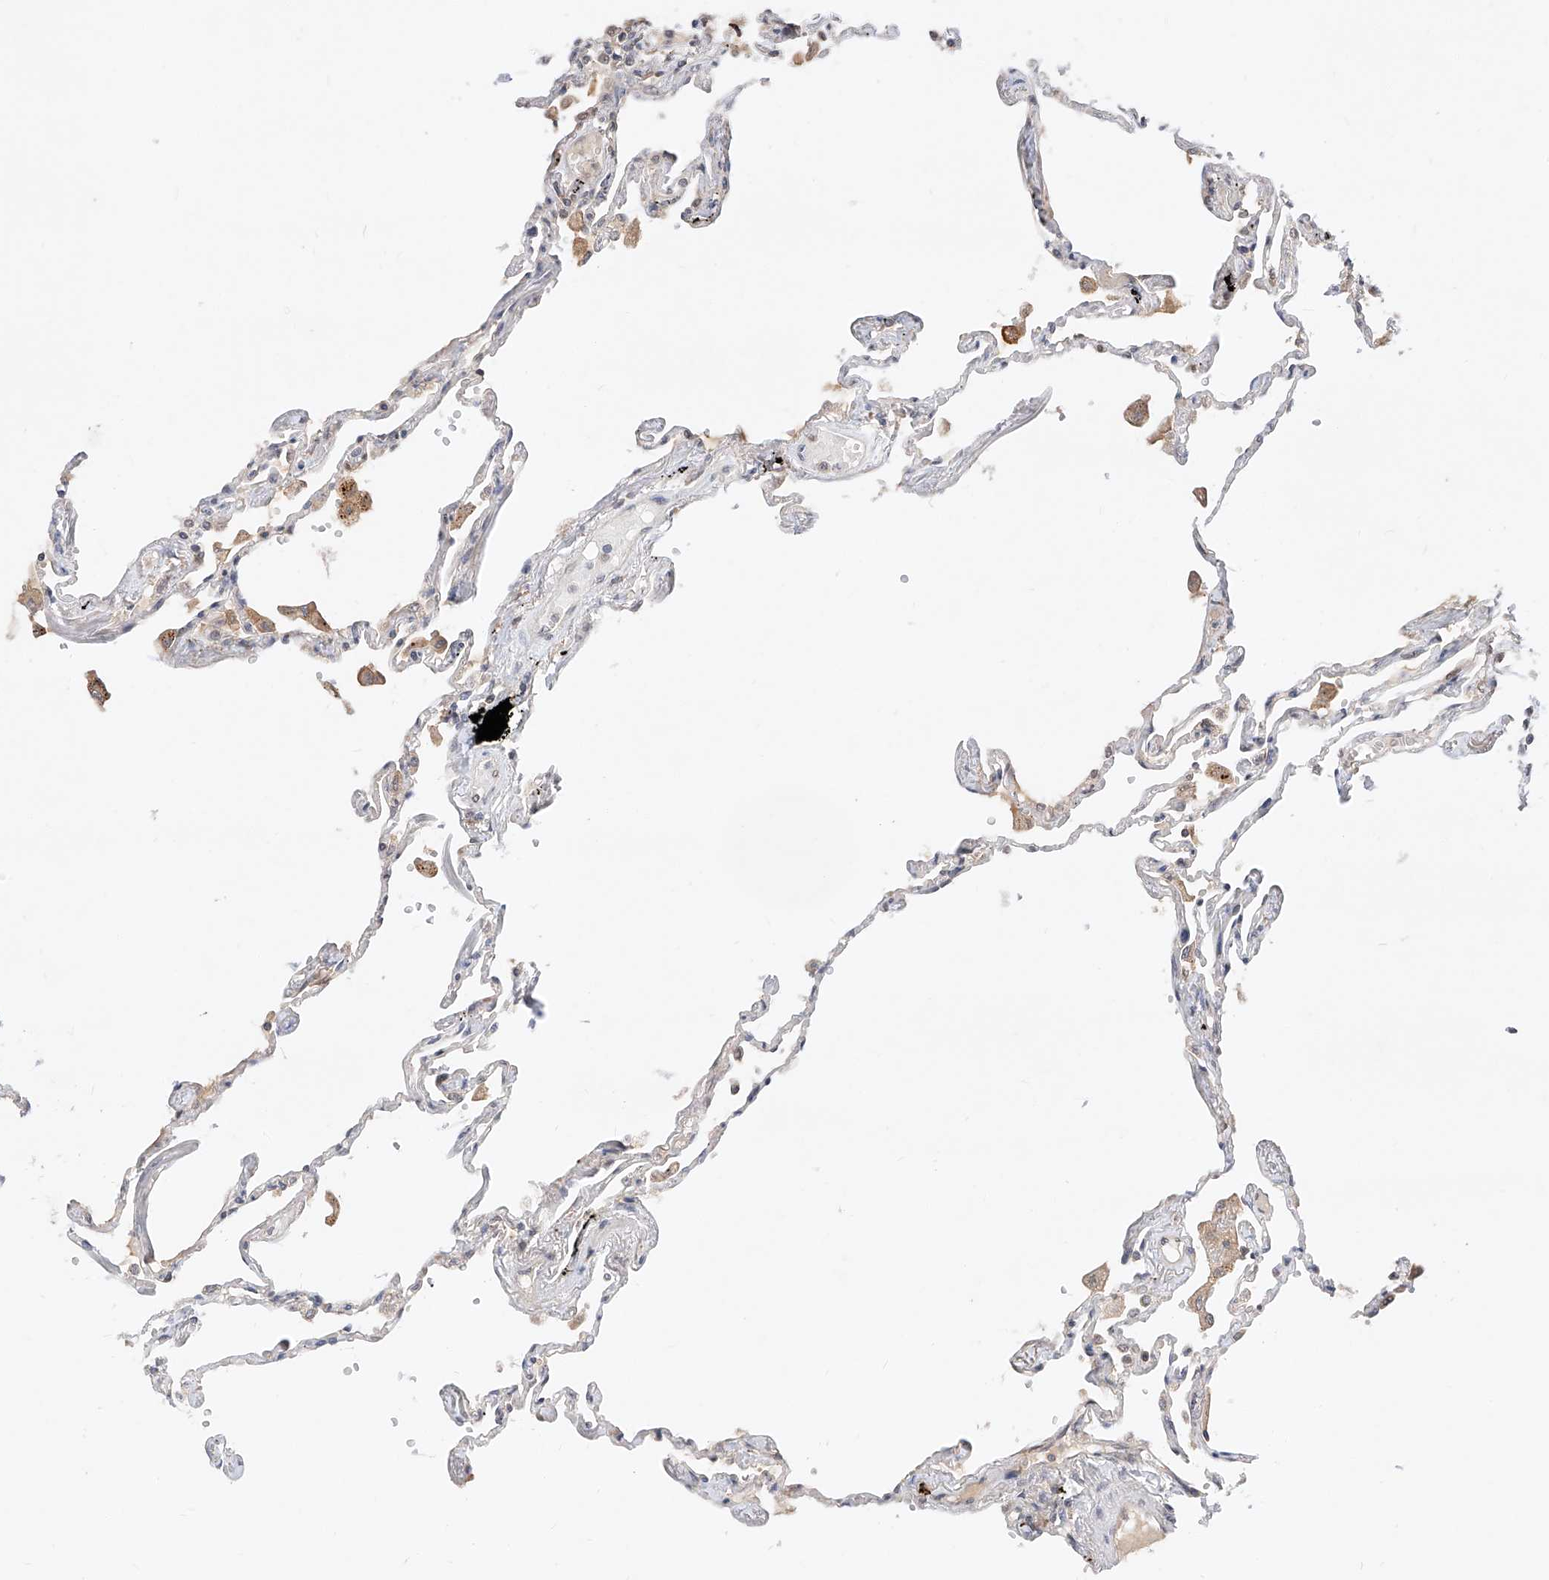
{"staining": {"intensity": "negative", "quantity": "none", "location": "none"}, "tissue": "lung", "cell_type": "Alveolar cells", "image_type": "normal", "snomed": [{"axis": "morphology", "description": "Normal tissue, NOS"}, {"axis": "topography", "description": "Lung"}], "caption": "Alveolar cells are negative for brown protein staining in normal lung. (DAB IHC, high magnification).", "gene": "DIRAS3", "patient": {"sex": "female", "age": 67}}